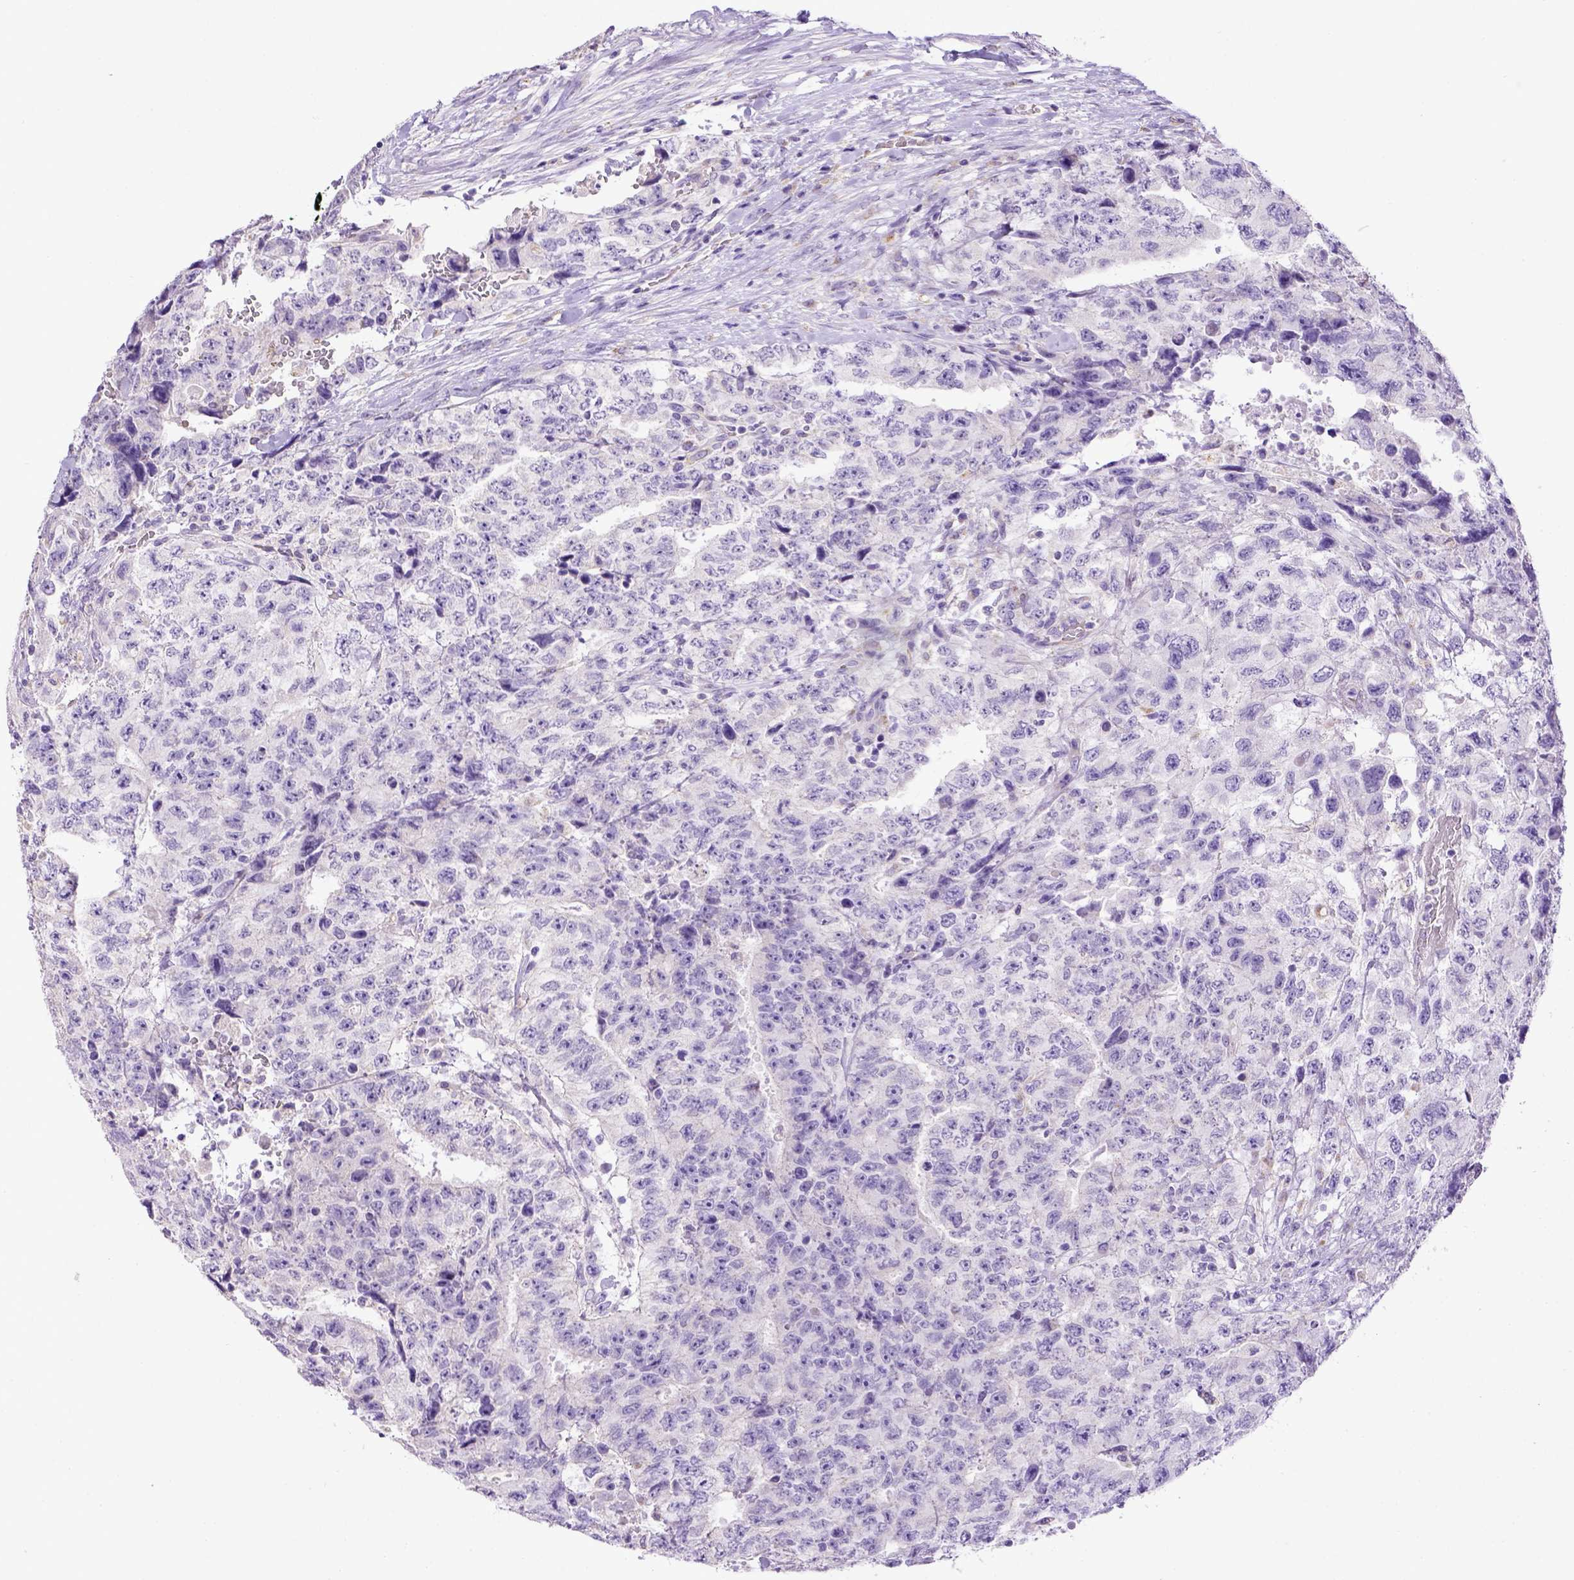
{"staining": {"intensity": "negative", "quantity": "none", "location": "none"}, "tissue": "testis cancer", "cell_type": "Tumor cells", "image_type": "cancer", "snomed": [{"axis": "morphology", "description": "Carcinoma, Embryonal, NOS"}, {"axis": "topography", "description": "Testis"}], "caption": "Immunohistochemistry (IHC) histopathology image of human testis cancer stained for a protein (brown), which demonstrates no staining in tumor cells.", "gene": "SPEF1", "patient": {"sex": "male", "age": 24}}